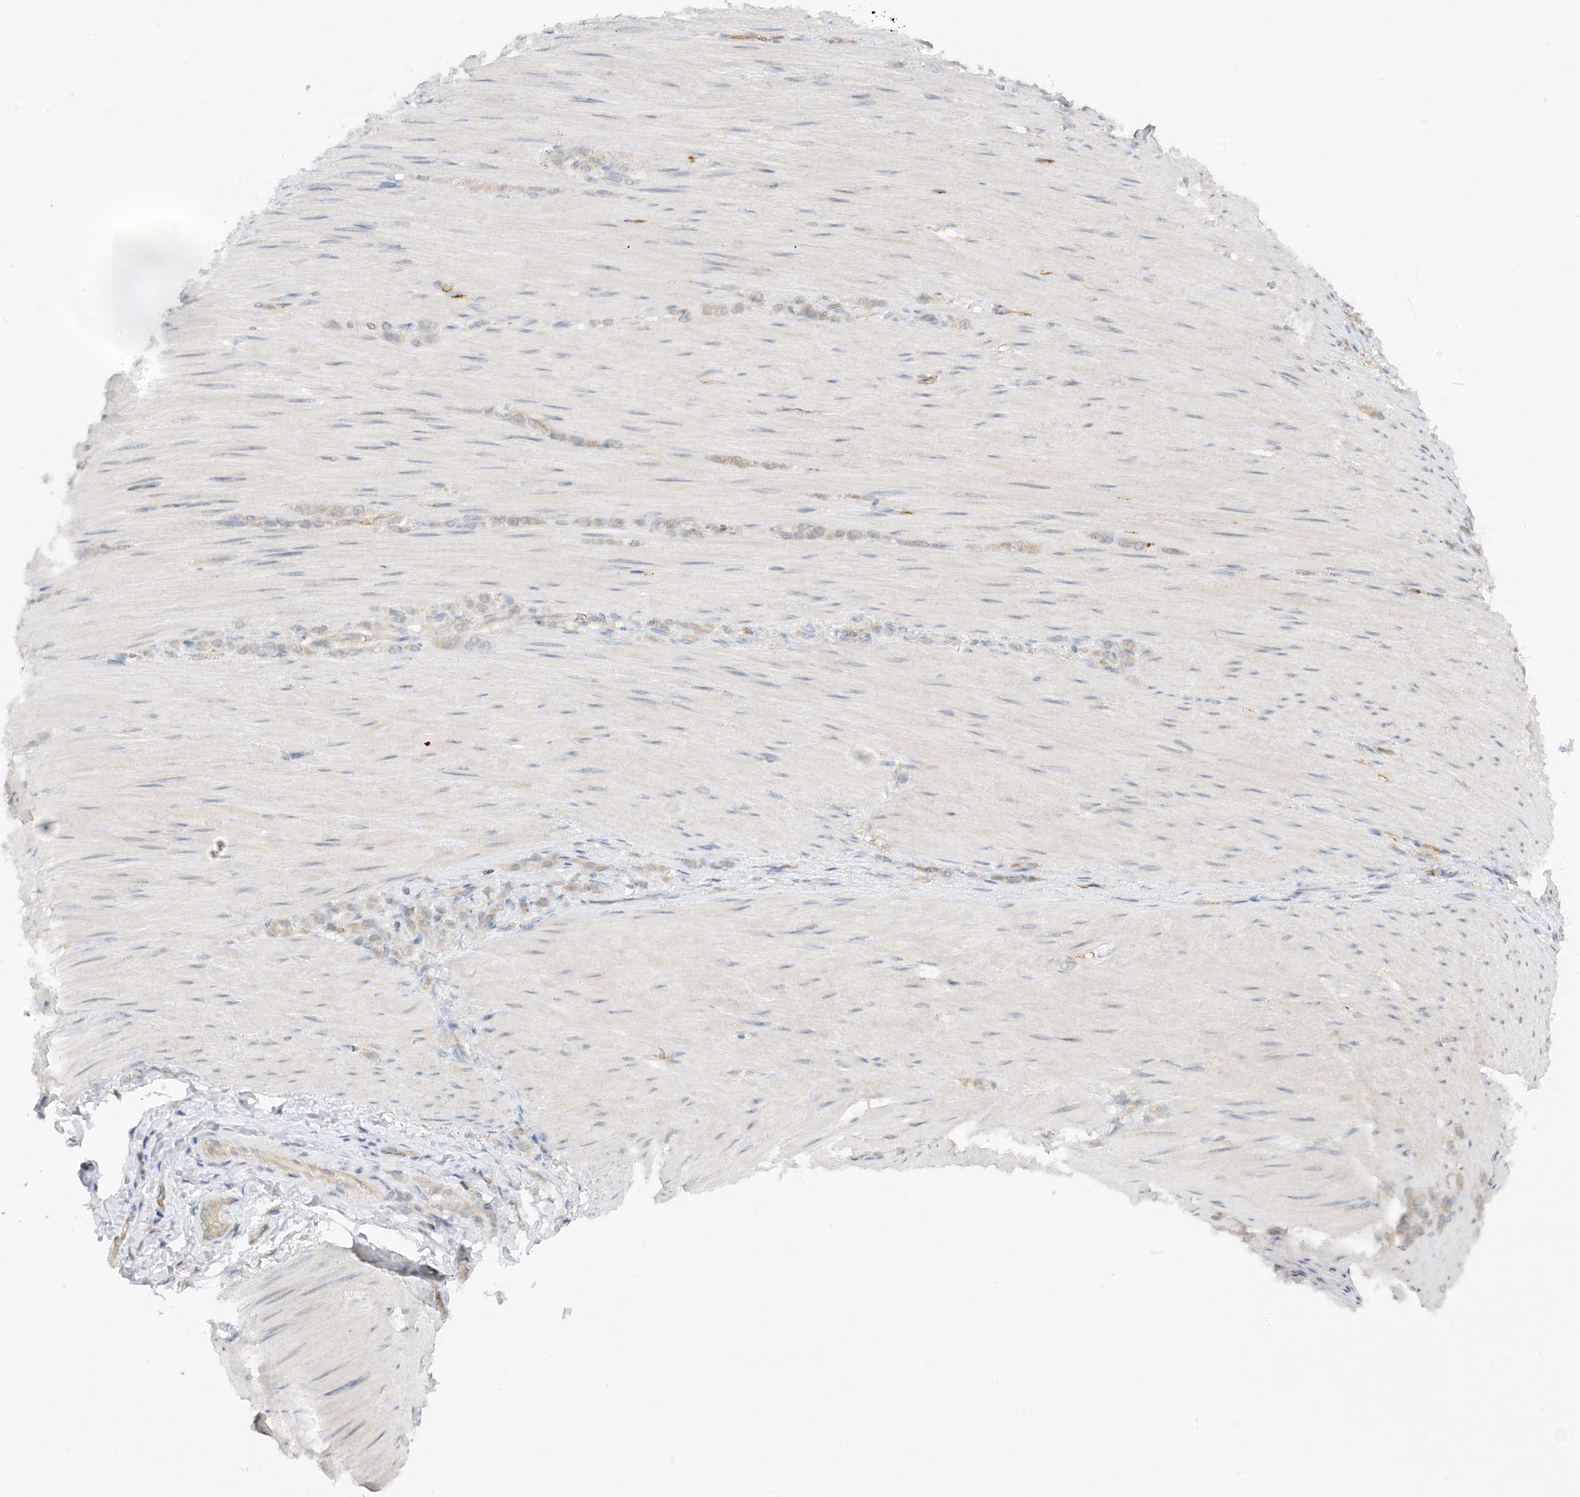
{"staining": {"intensity": "negative", "quantity": "none", "location": "none"}, "tissue": "stomach cancer", "cell_type": "Tumor cells", "image_type": "cancer", "snomed": [{"axis": "morphology", "description": "Normal tissue, NOS"}, {"axis": "morphology", "description": "Adenocarcinoma, NOS"}, {"axis": "topography", "description": "Stomach"}], "caption": "A high-resolution micrograph shows IHC staining of stomach cancer, which shows no significant positivity in tumor cells.", "gene": "PHACTR2", "patient": {"sex": "male", "age": 82}}